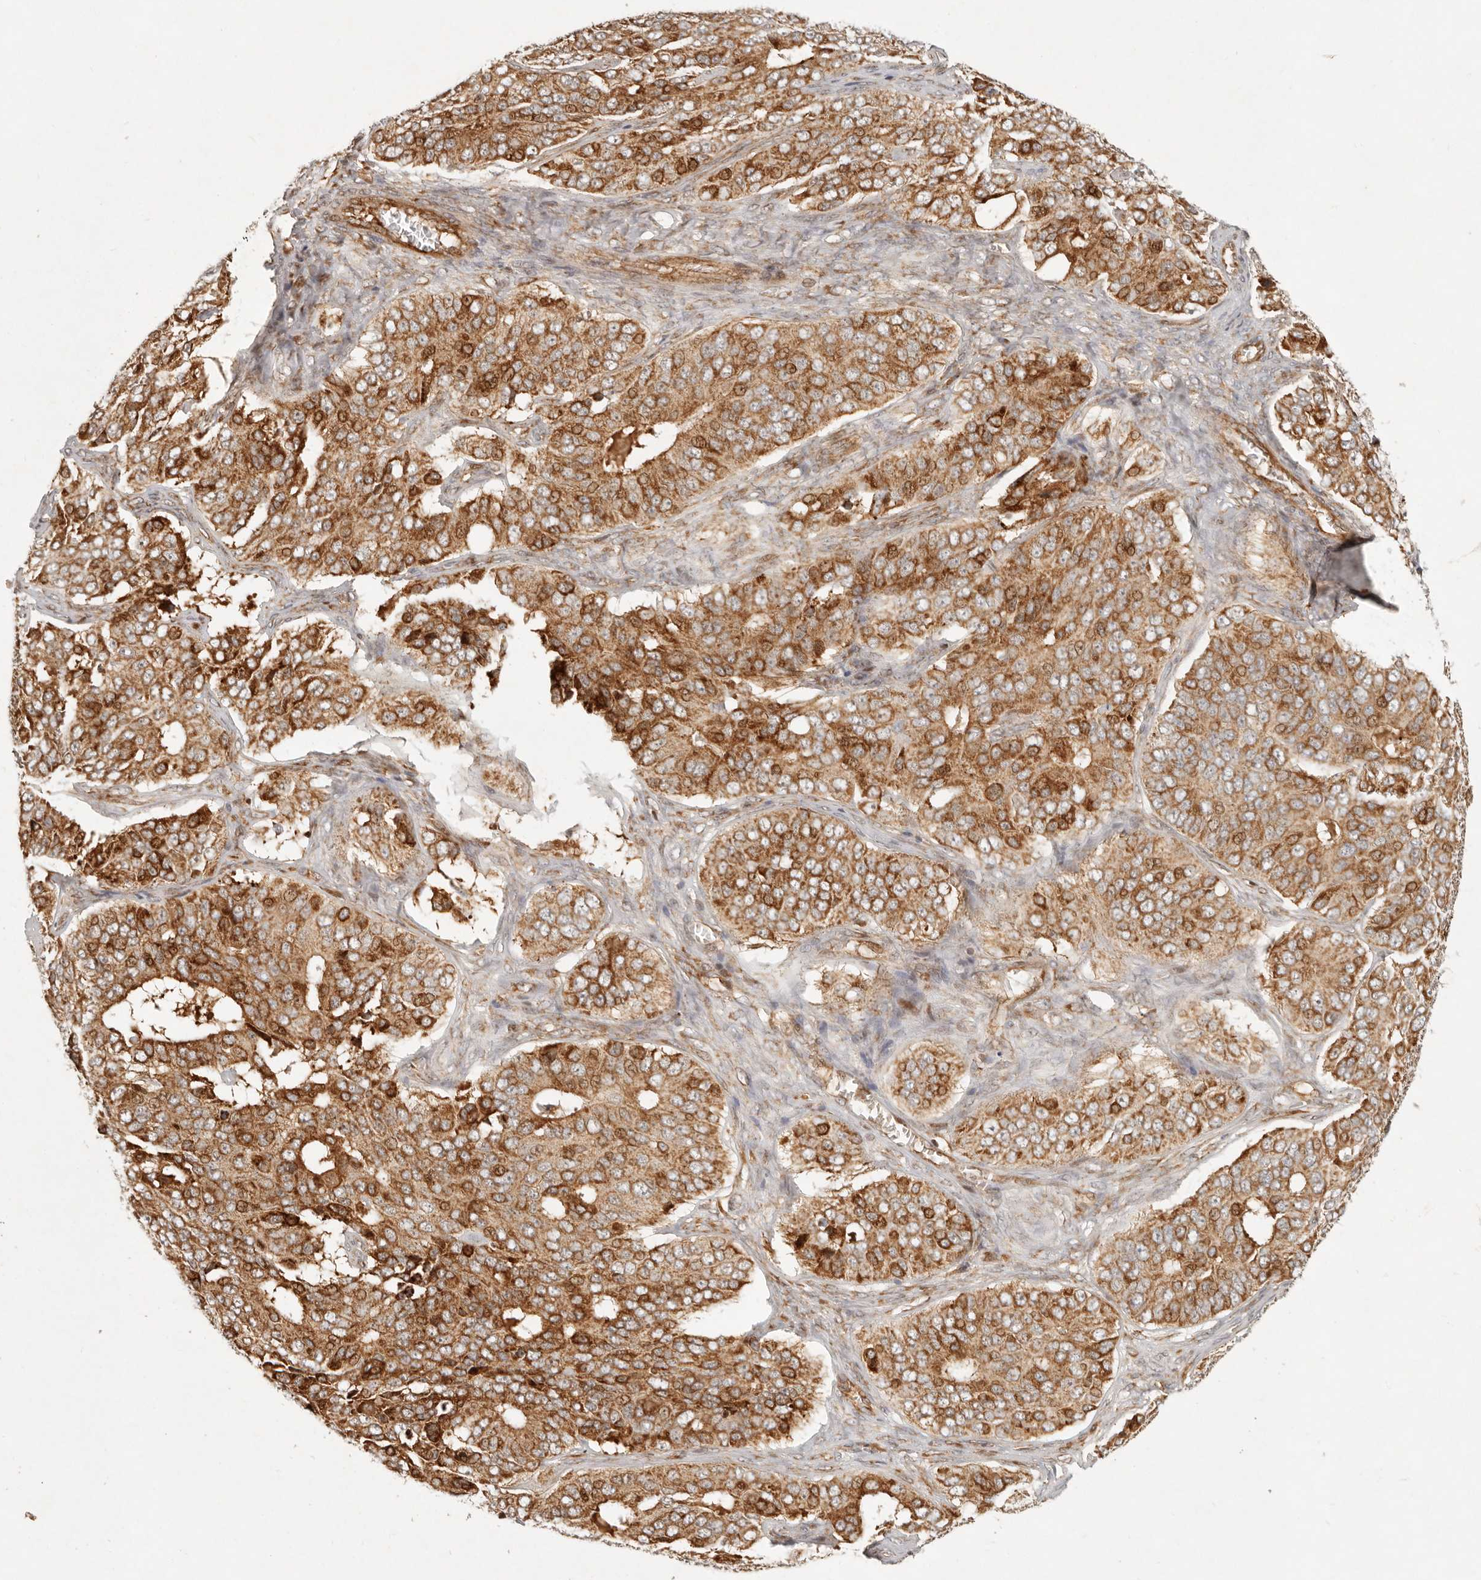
{"staining": {"intensity": "strong", "quantity": ">75%", "location": "cytoplasmic/membranous"}, "tissue": "ovarian cancer", "cell_type": "Tumor cells", "image_type": "cancer", "snomed": [{"axis": "morphology", "description": "Carcinoma, endometroid"}, {"axis": "topography", "description": "Ovary"}], "caption": "Approximately >75% of tumor cells in endometroid carcinoma (ovarian) exhibit strong cytoplasmic/membranous protein expression as visualized by brown immunohistochemical staining.", "gene": "KLHL38", "patient": {"sex": "female", "age": 51}}